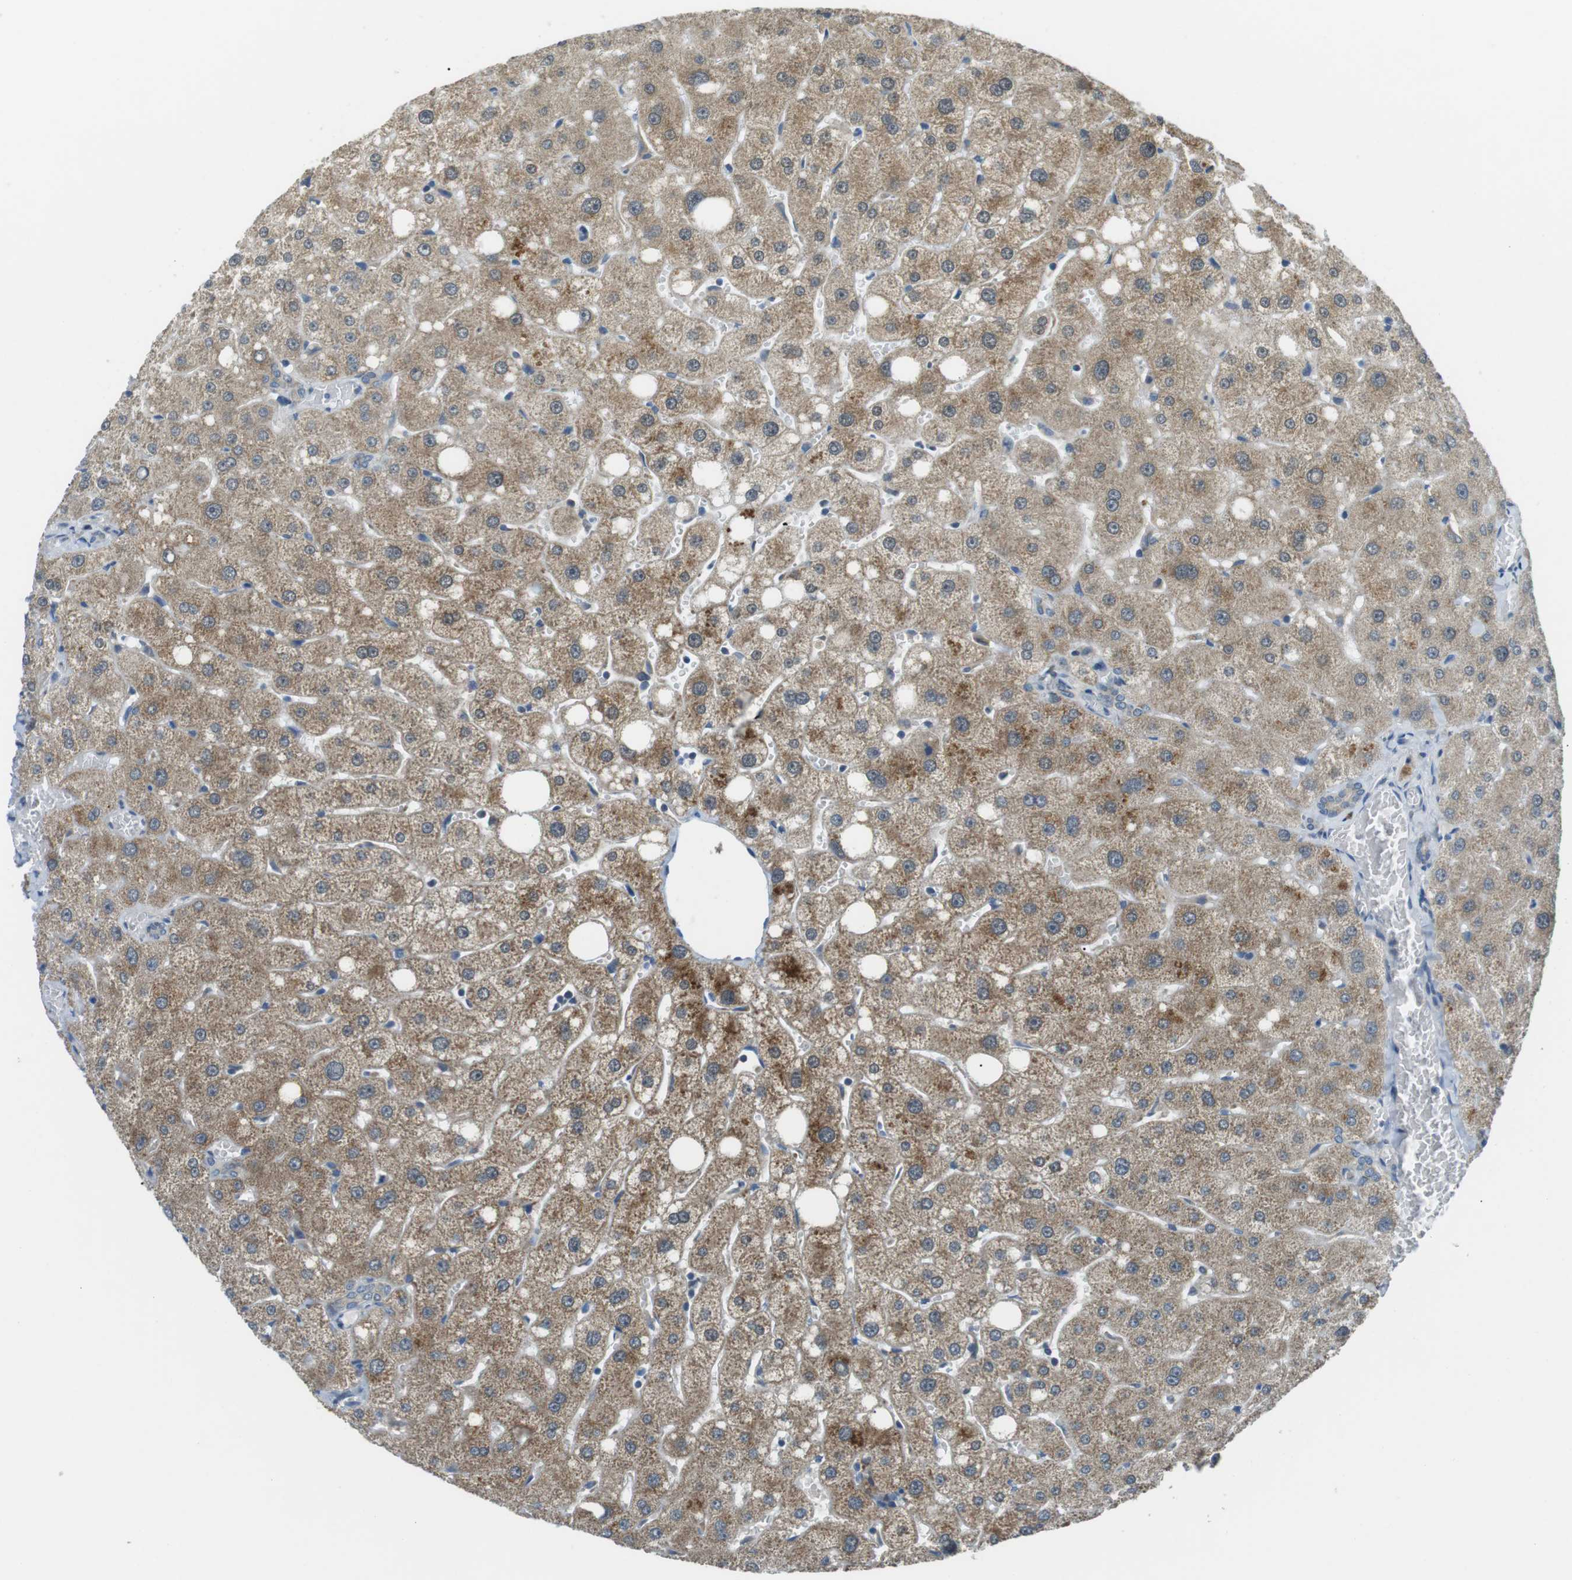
{"staining": {"intensity": "weak", "quantity": "25%-75%", "location": "cytoplasmic/membranous"}, "tissue": "liver", "cell_type": "Cholangiocytes", "image_type": "normal", "snomed": [{"axis": "morphology", "description": "Normal tissue, NOS"}, {"axis": "topography", "description": "Liver"}], "caption": "This histopathology image displays normal liver stained with immunohistochemistry (IHC) to label a protein in brown. The cytoplasmic/membranous of cholangiocytes show weak positivity for the protein. Nuclei are counter-stained blue.", "gene": "BACE1", "patient": {"sex": "male", "age": 73}}